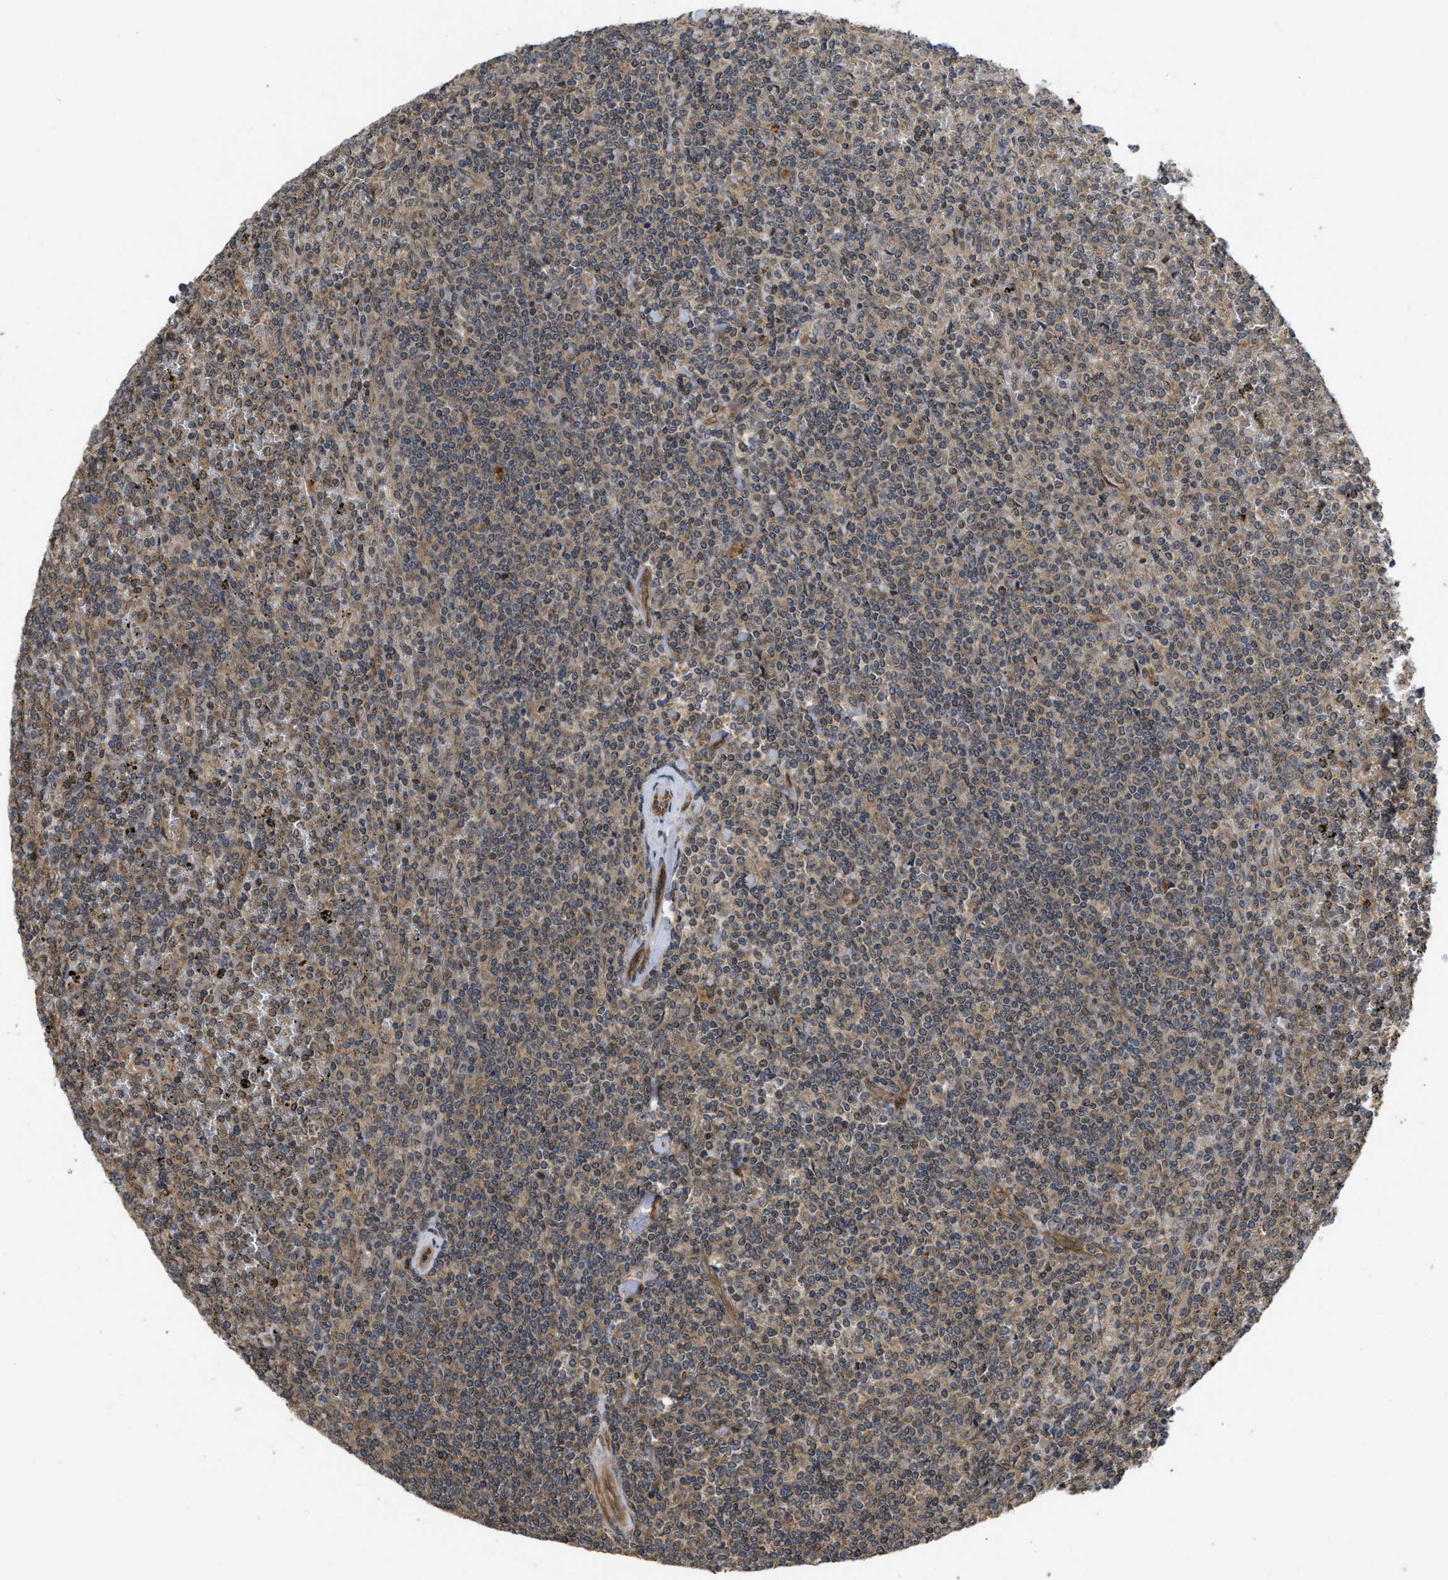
{"staining": {"intensity": "weak", "quantity": "25%-75%", "location": "cytoplasmic/membranous"}, "tissue": "lymphoma", "cell_type": "Tumor cells", "image_type": "cancer", "snomed": [{"axis": "morphology", "description": "Malignant lymphoma, non-Hodgkin's type, Low grade"}, {"axis": "topography", "description": "Spleen"}], "caption": "Weak cytoplasmic/membranous positivity is seen in approximately 25%-75% of tumor cells in lymphoma. (brown staining indicates protein expression, while blue staining denotes nuclei).", "gene": "FZD6", "patient": {"sex": "female", "age": 19}}